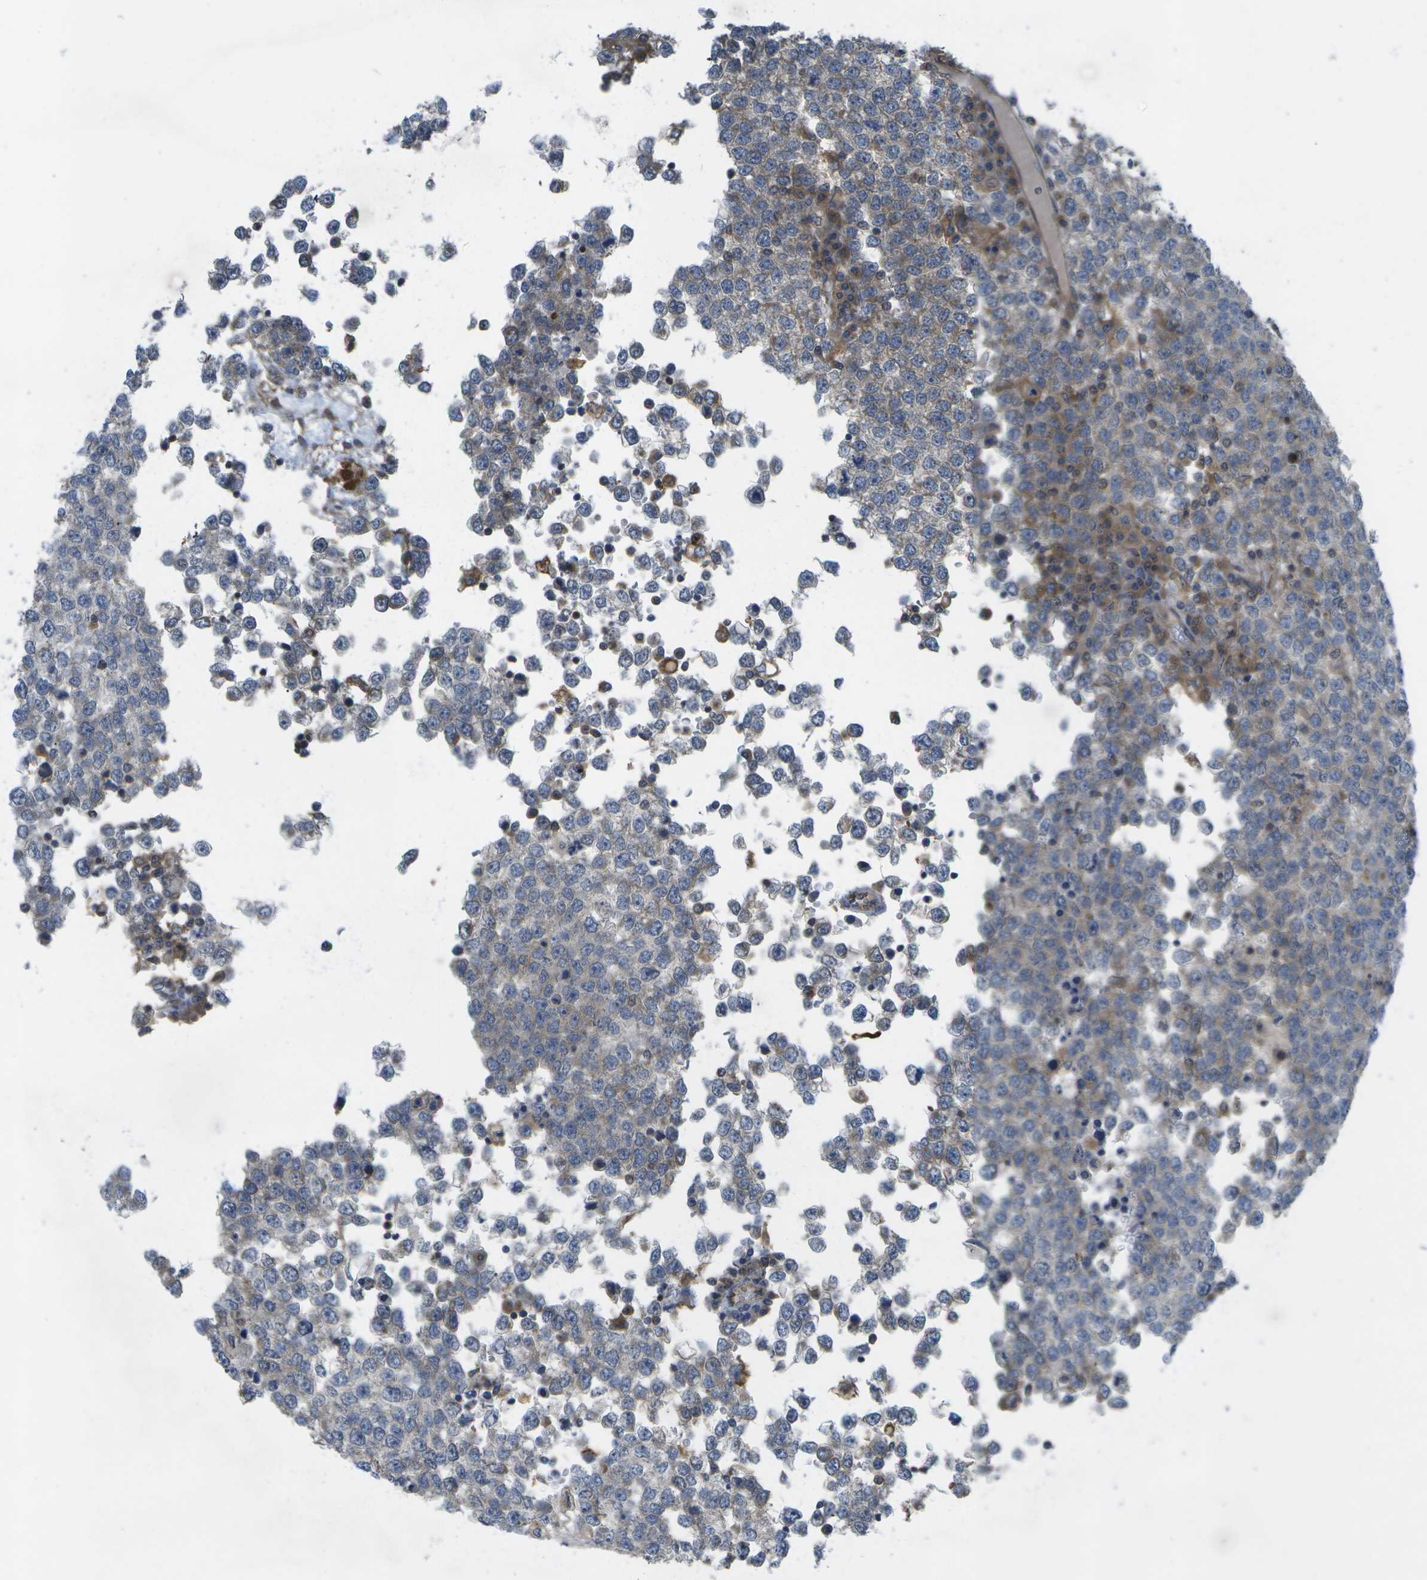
{"staining": {"intensity": "moderate", "quantity": "25%-75%", "location": "cytoplasmic/membranous"}, "tissue": "testis cancer", "cell_type": "Tumor cells", "image_type": "cancer", "snomed": [{"axis": "morphology", "description": "Seminoma, NOS"}, {"axis": "topography", "description": "Testis"}], "caption": "A photomicrograph of testis seminoma stained for a protein reveals moderate cytoplasmic/membranous brown staining in tumor cells. The protein is shown in brown color, while the nuclei are stained blue.", "gene": "DPM3", "patient": {"sex": "male", "age": 65}}